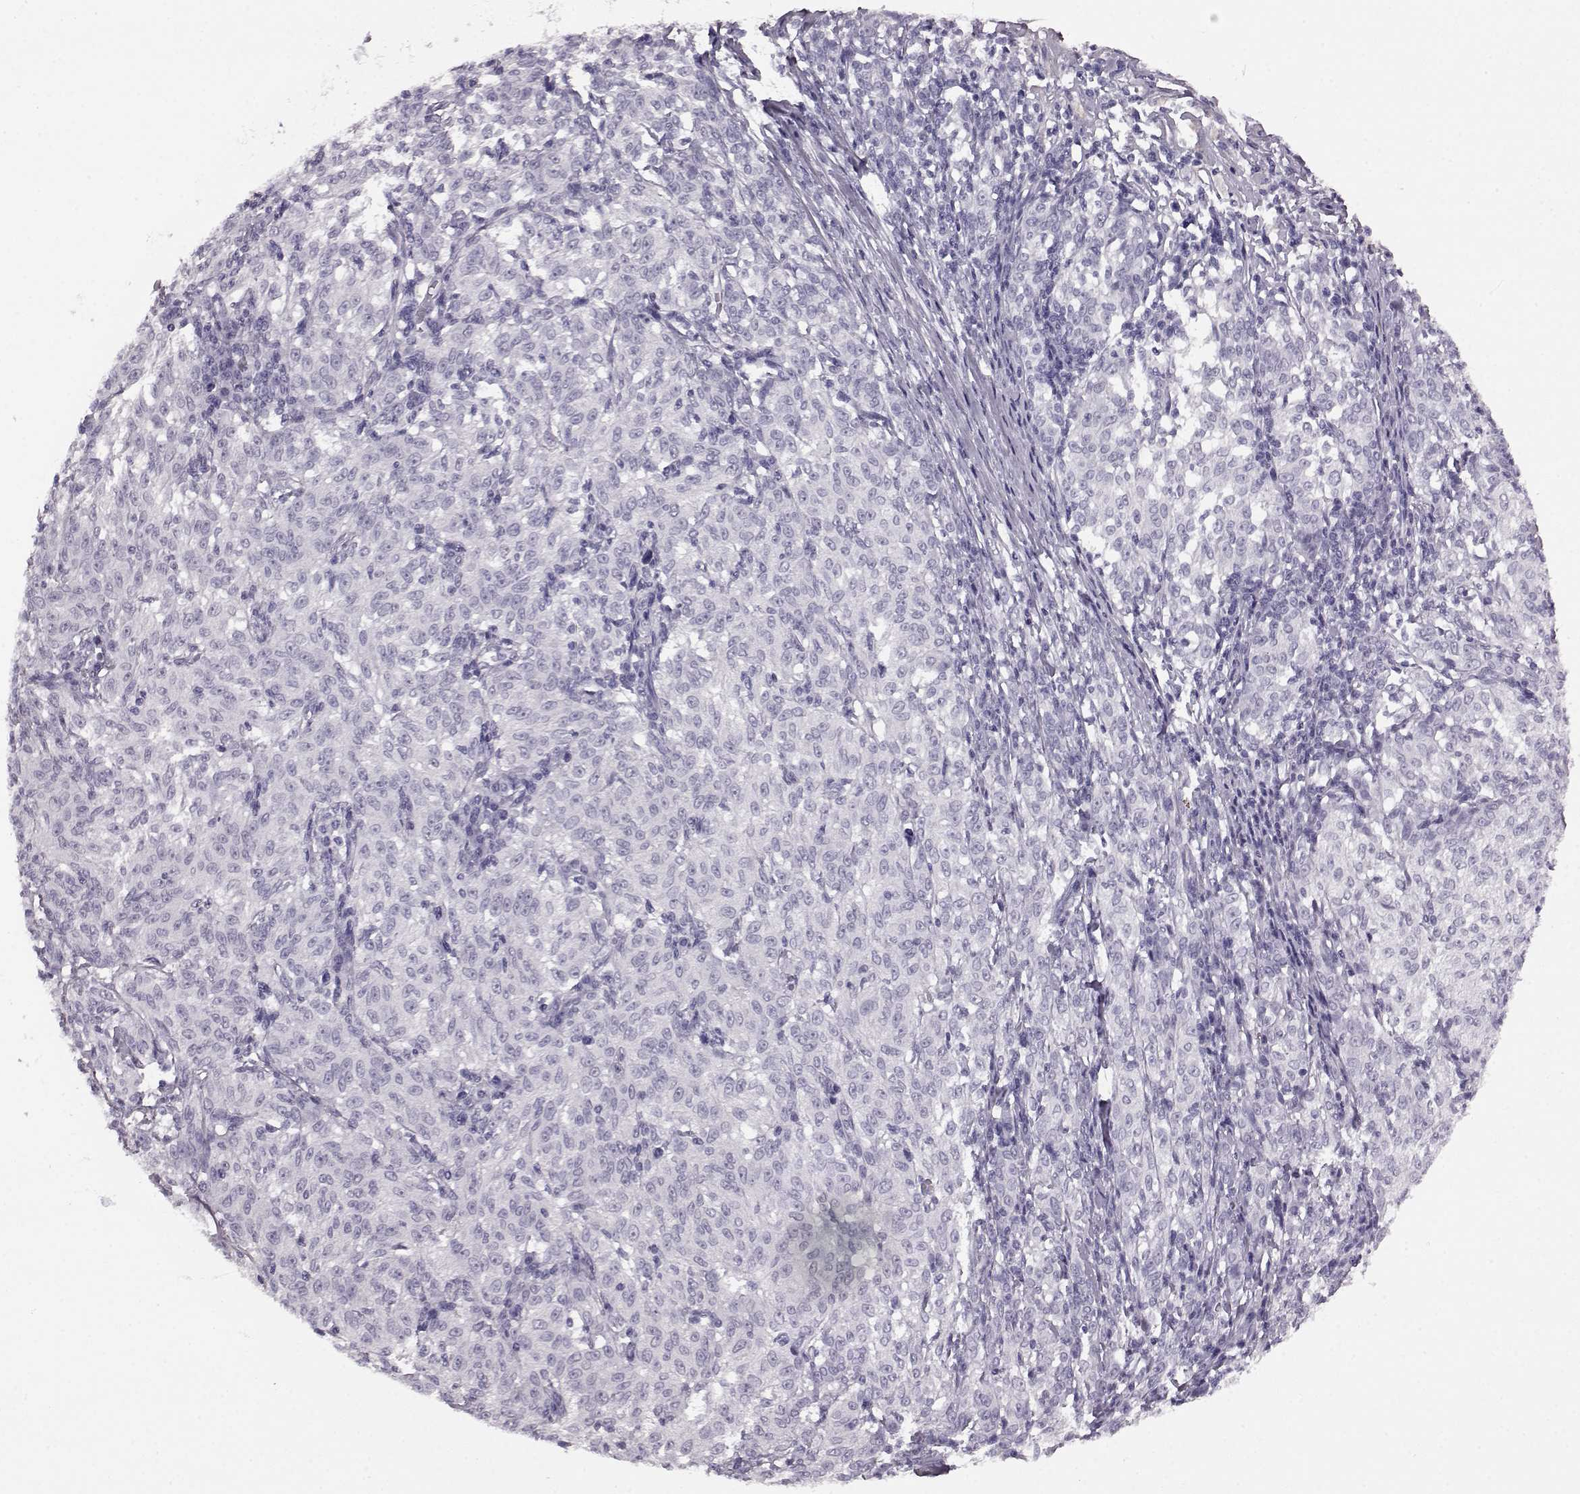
{"staining": {"intensity": "negative", "quantity": "none", "location": "none"}, "tissue": "melanoma", "cell_type": "Tumor cells", "image_type": "cancer", "snomed": [{"axis": "morphology", "description": "Malignant melanoma, NOS"}, {"axis": "topography", "description": "Skin"}], "caption": "An IHC photomicrograph of melanoma is shown. There is no staining in tumor cells of melanoma.", "gene": "AIPL1", "patient": {"sex": "female", "age": 72}}